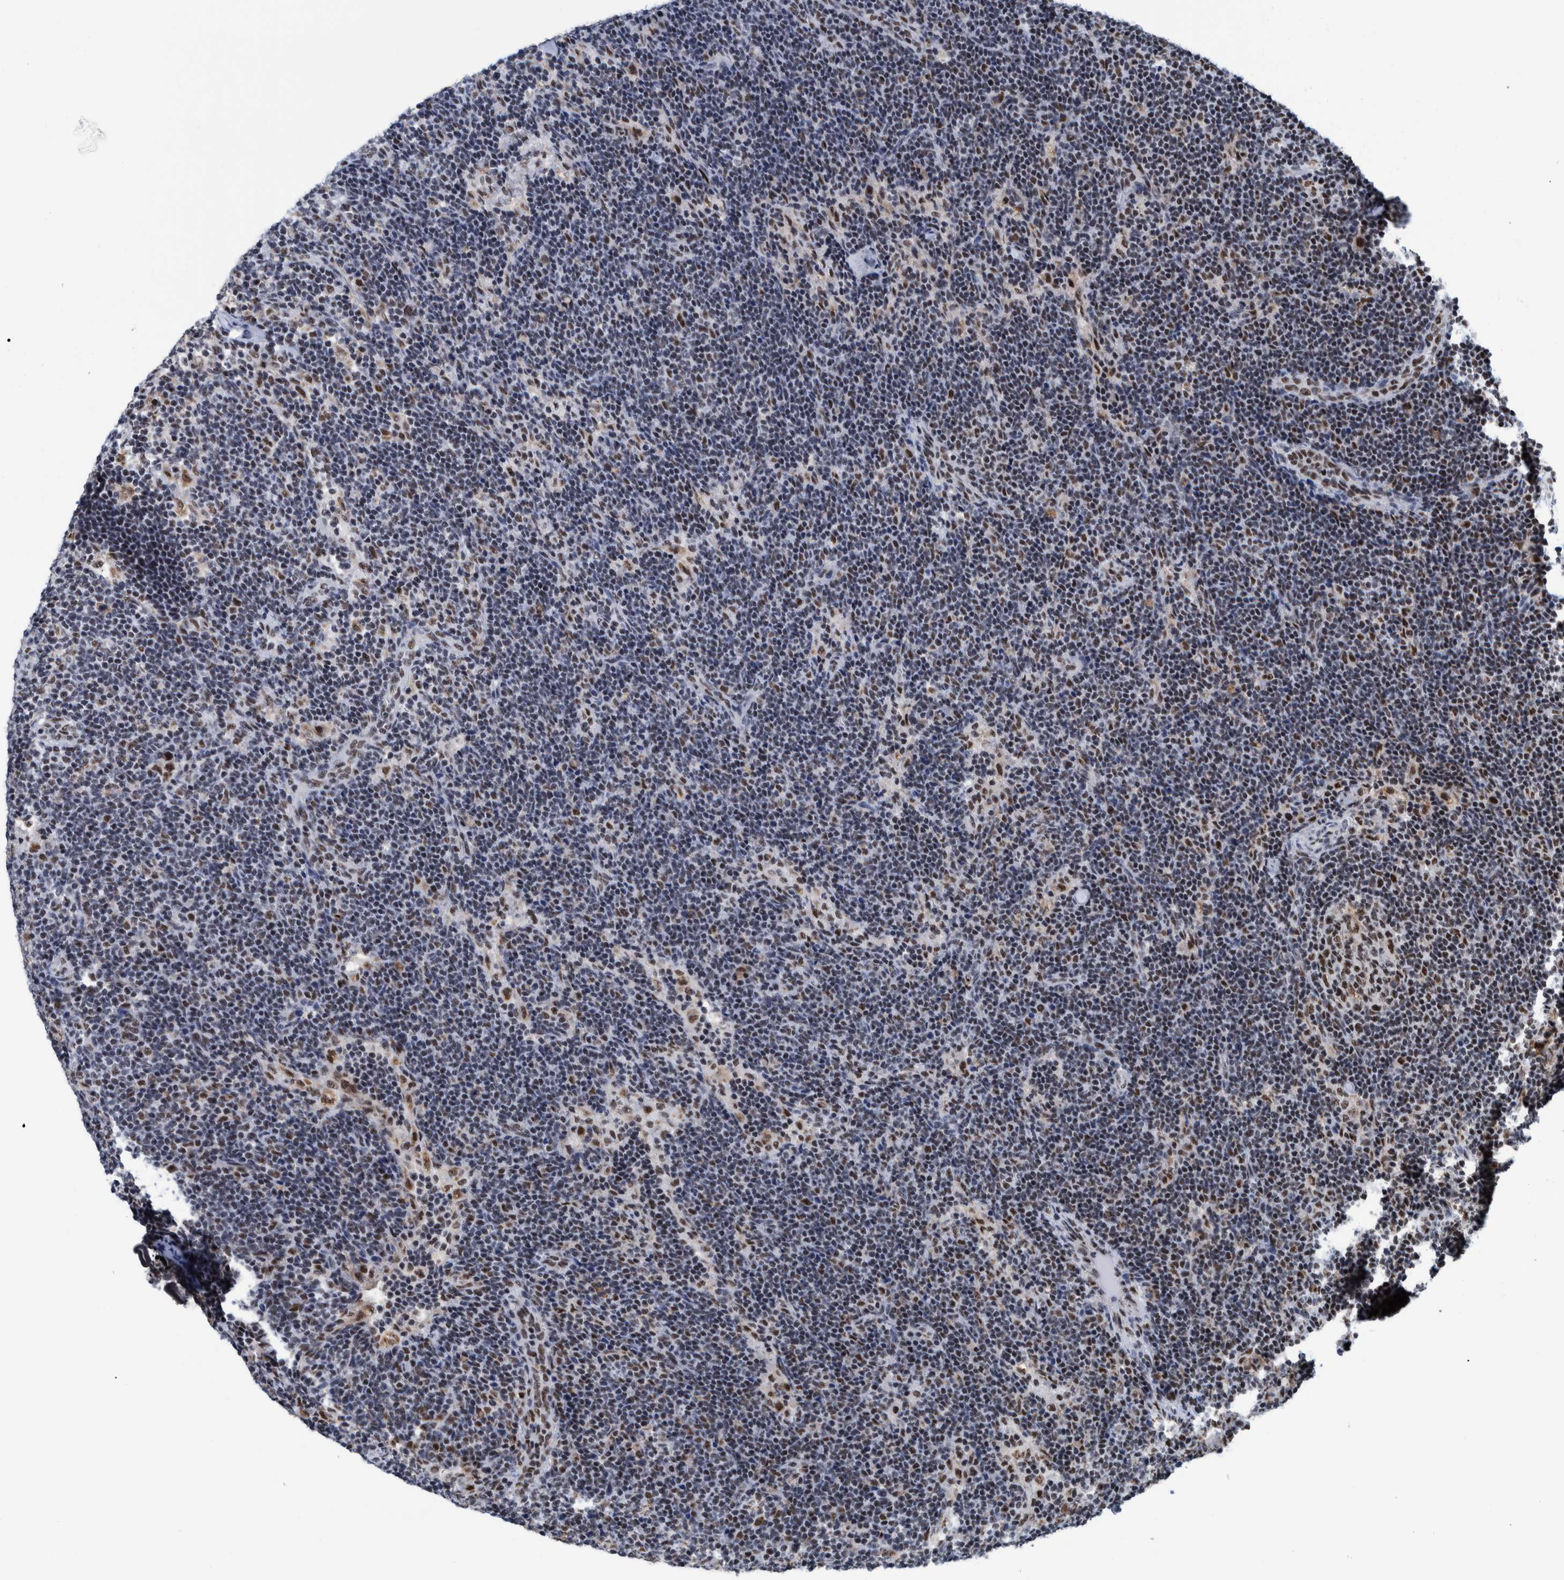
{"staining": {"intensity": "moderate", "quantity": ">75%", "location": "nuclear"}, "tissue": "lymph node", "cell_type": "Germinal center cells", "image_type": "normal", "snomed": [{"axis": "morphology", "description": "Normal tissue, NOS"}, {"axis": "topography", "description": "Lymph node"}], "caption": "Human lymph node stained with a brown dye shows moderate nuclear positive staining in approximately >75% of germinal center cells.", "gene": "EFTUD2", "patient": {"sex": "female", "age": 22}}